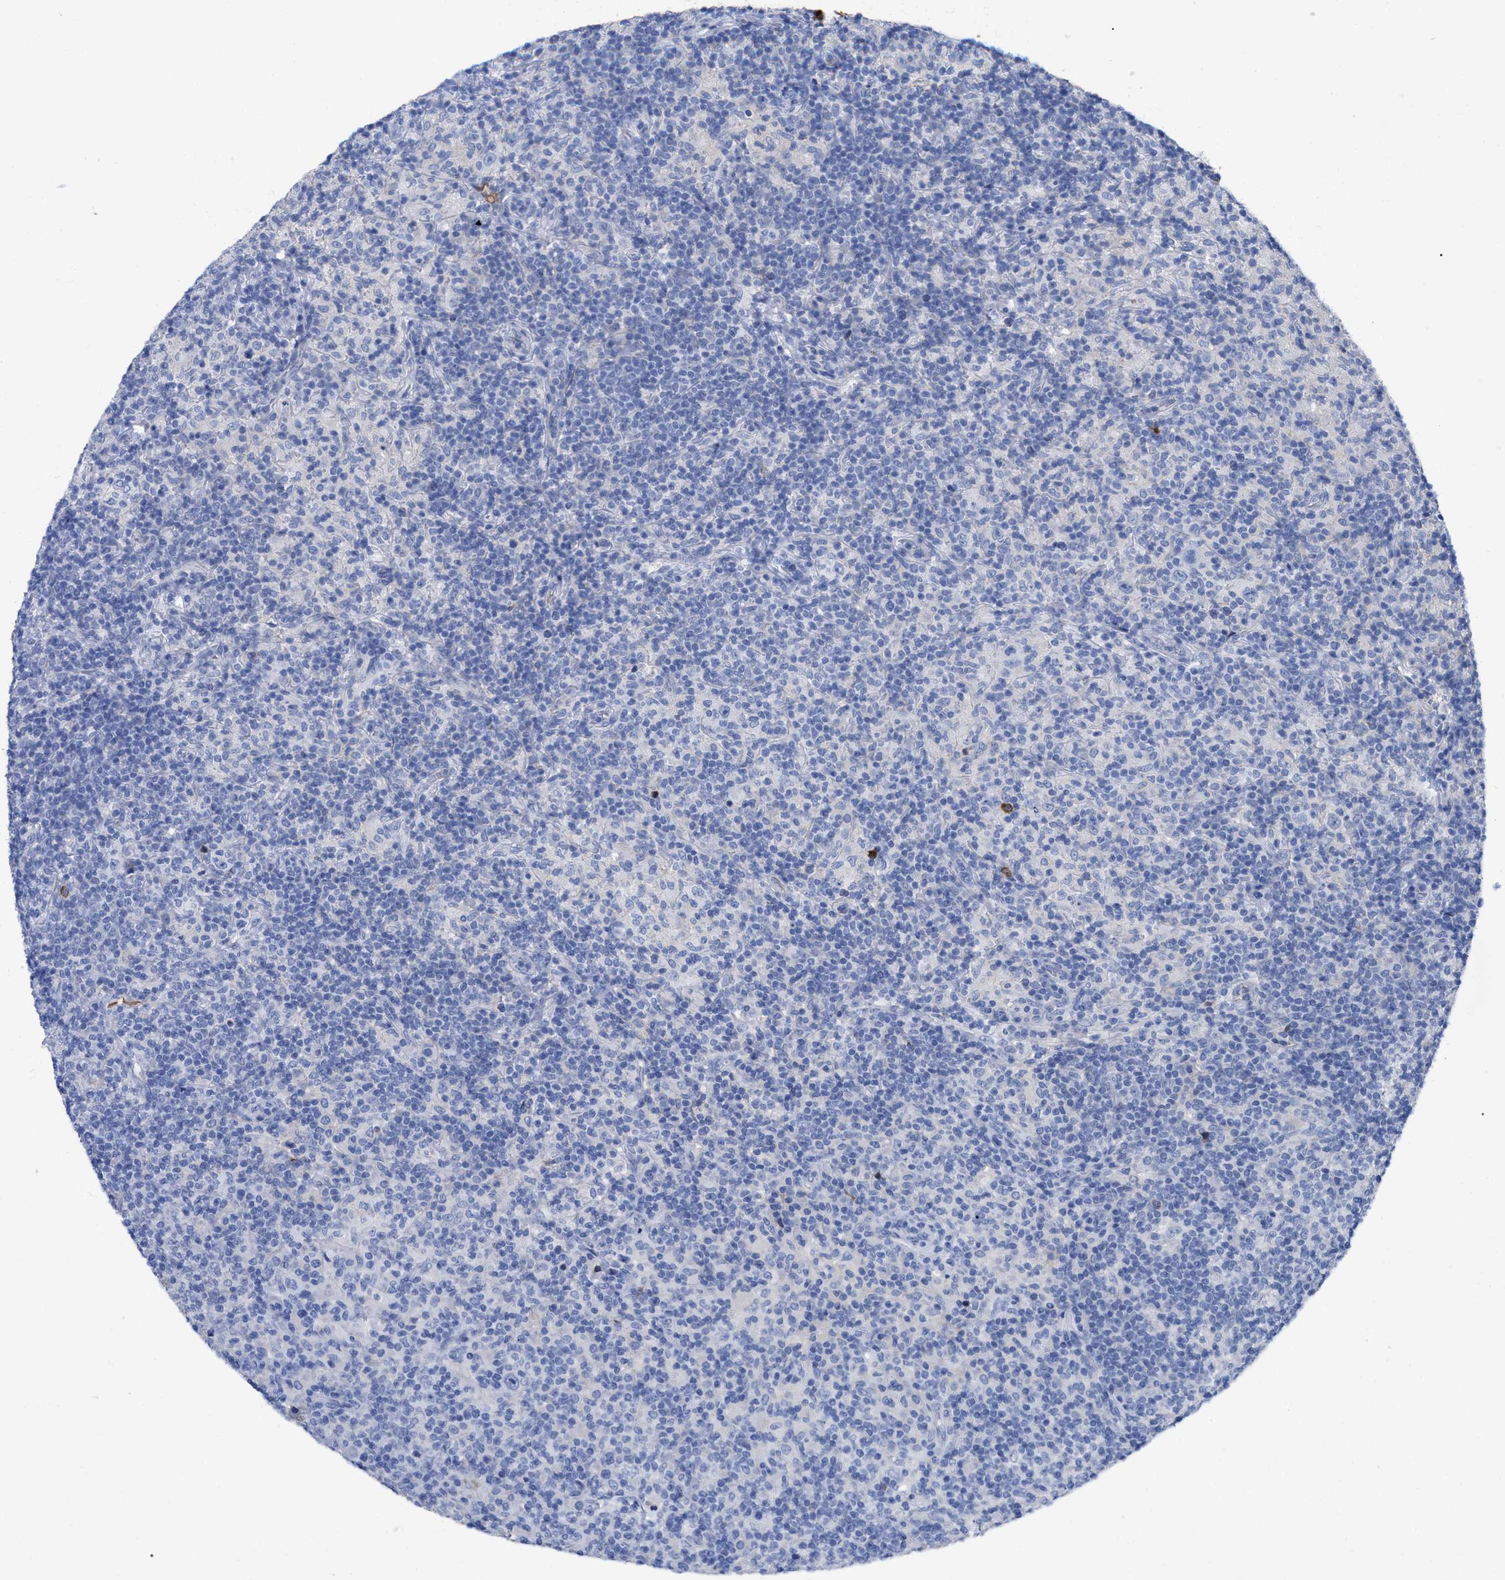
{"staining": {"intensity": "negative", "quantity": "none", "location": "none"}, "tissue": "lymphoma", "cell_type": "Tumor cells", "image_type": "cancer", "snomed": [{"axis": "morphology", "description": "Hodgkin's disease, NOS"}, {"axis": "topography", "description": "Lymph node"}], "caption": "This image is of Hodgkin's disease stained with immunohistochemistry to label a protein in brown with the nuclei are counter-stained blue. There is no staining in tumor cells.", "gene": "IGHV5-51", "patient": {"sex": "male", "age": 70}}